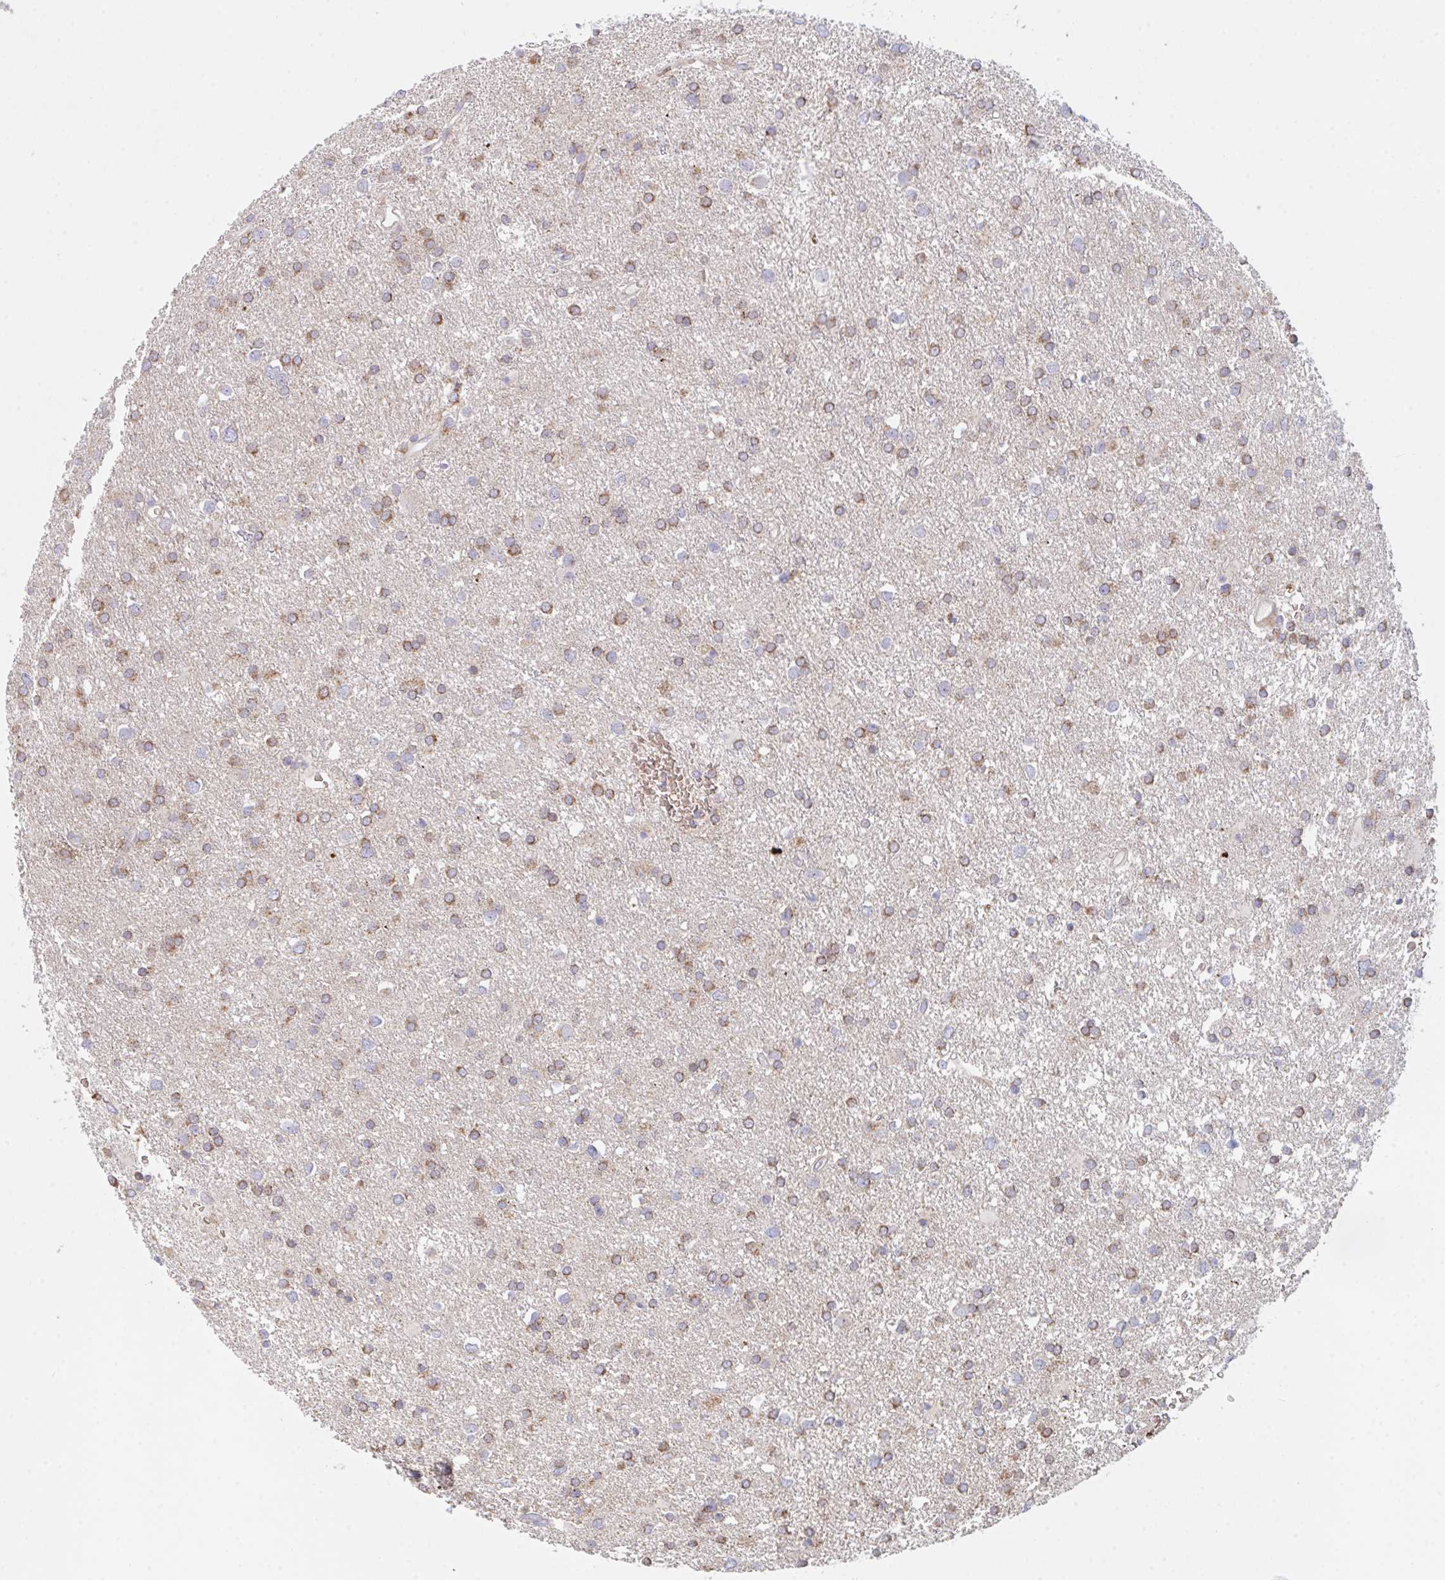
{"staining": {"intensity": "moderate", "quantity": "25%-75%", "location": "cytoplasmic/membranous"}, "tissue": "glioma", "cell_type": "Tumor cells", "image_type": "cancer", "snomed": [{"axis": "morphology", "description": "Glioma, malignant, Low grade"}, {"axis": "topography", "description": "Brain"}], "caption": "Immunohistochemical staining of human glioma demonstrates medium levels of moderate cytoplasmic/membranous staining in about 25%-75% of tumor cells.", "gene": "TNFSF4", "patient": {"sex": "female", "age": 32}}